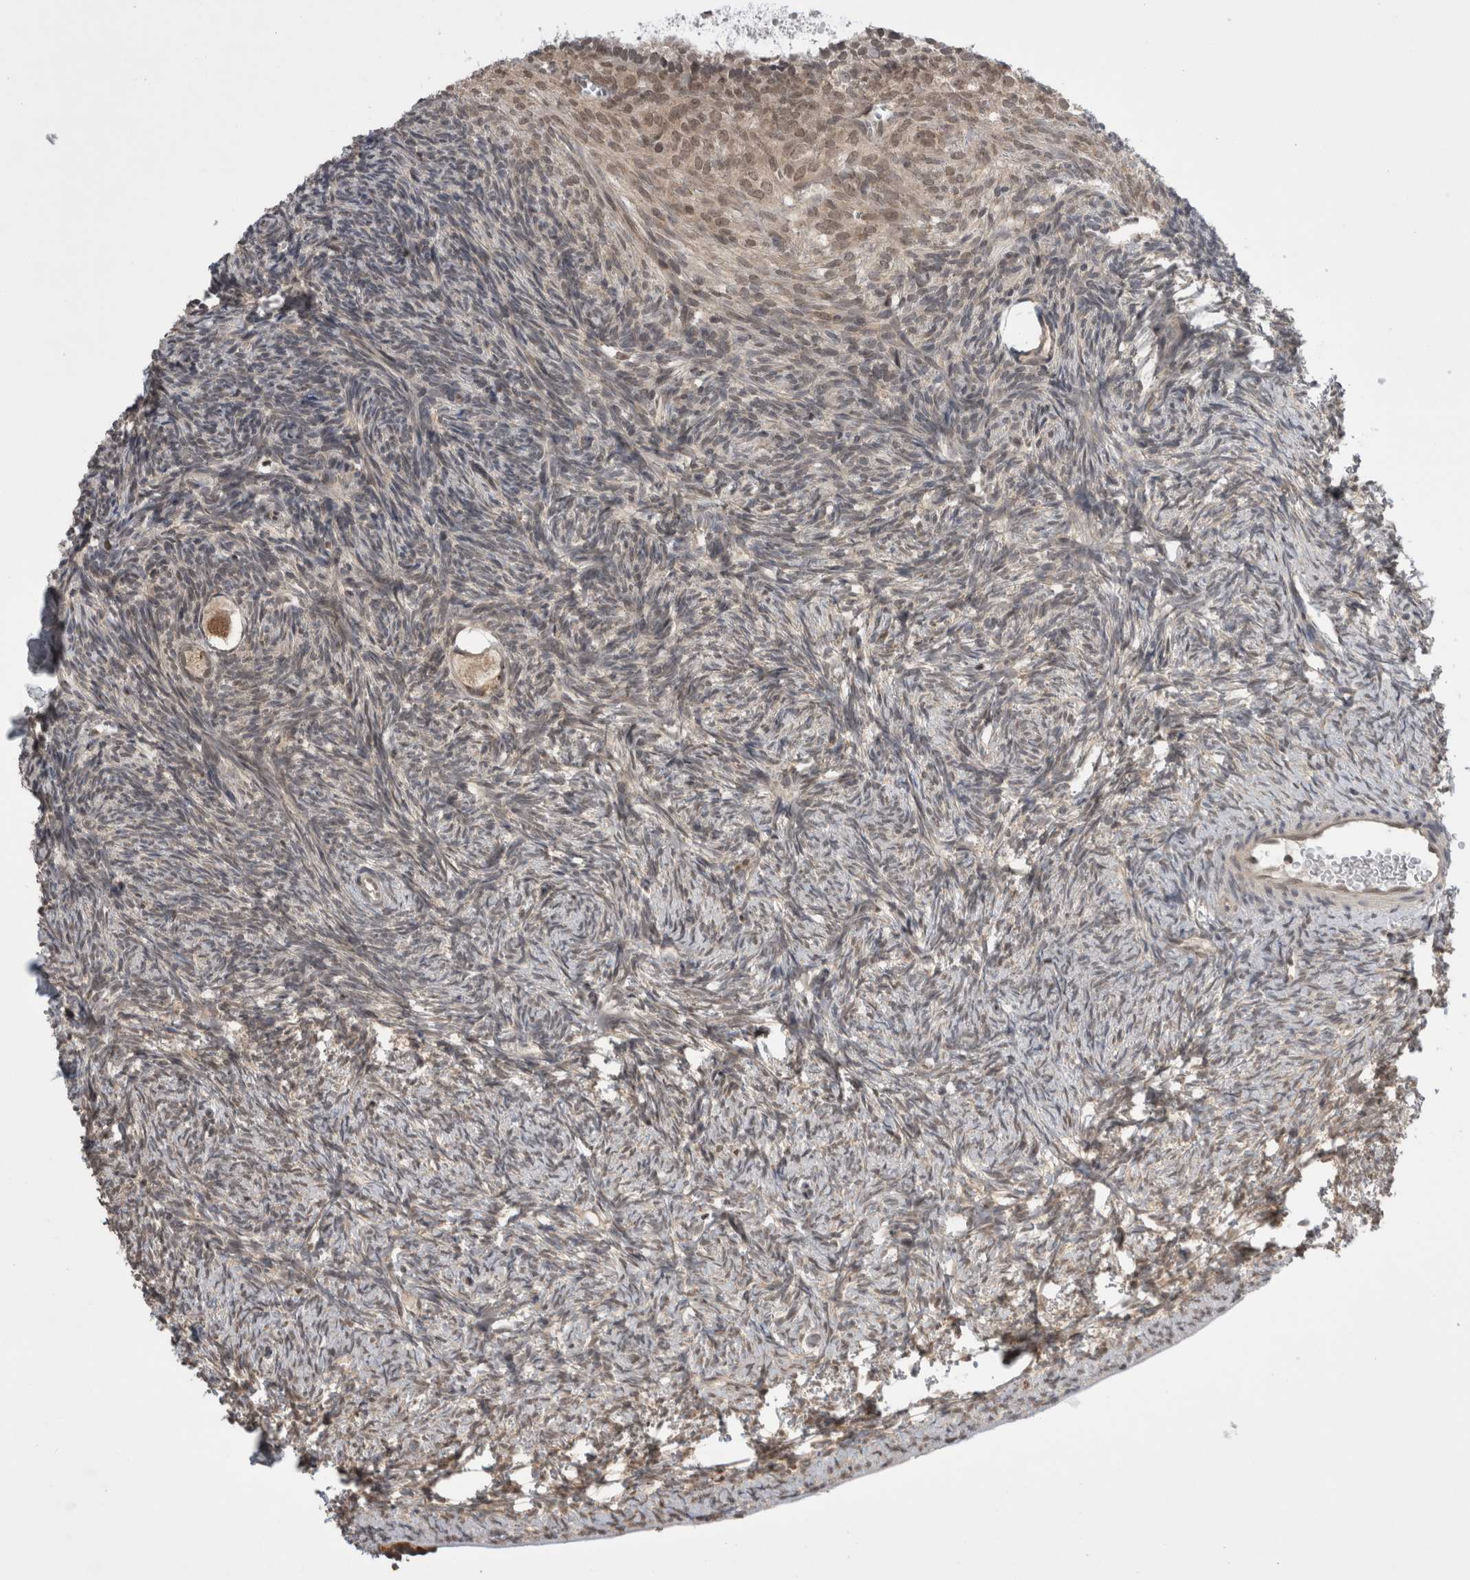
{"staining": {"intensity": "moderate", "quantity": ">75%", "location": "cytoplasmic/membranous,nuclear"}, "tissue": "ovary", "cell_type": "Follicle cells", "image_type": "normal", "snomed": [{"axis": "morphology", "description": "Normal tissue, NOS"}, {"axis": "topography", "description": "Ovary"}], "caption": "Protein analysis of benign ovary exhibits moderate cytoplasmic/membranous,nuclear positivity in about >75% of follicle cells.", "gene": "ZNF341", "patient": {"sex": "female", "age": 34}}